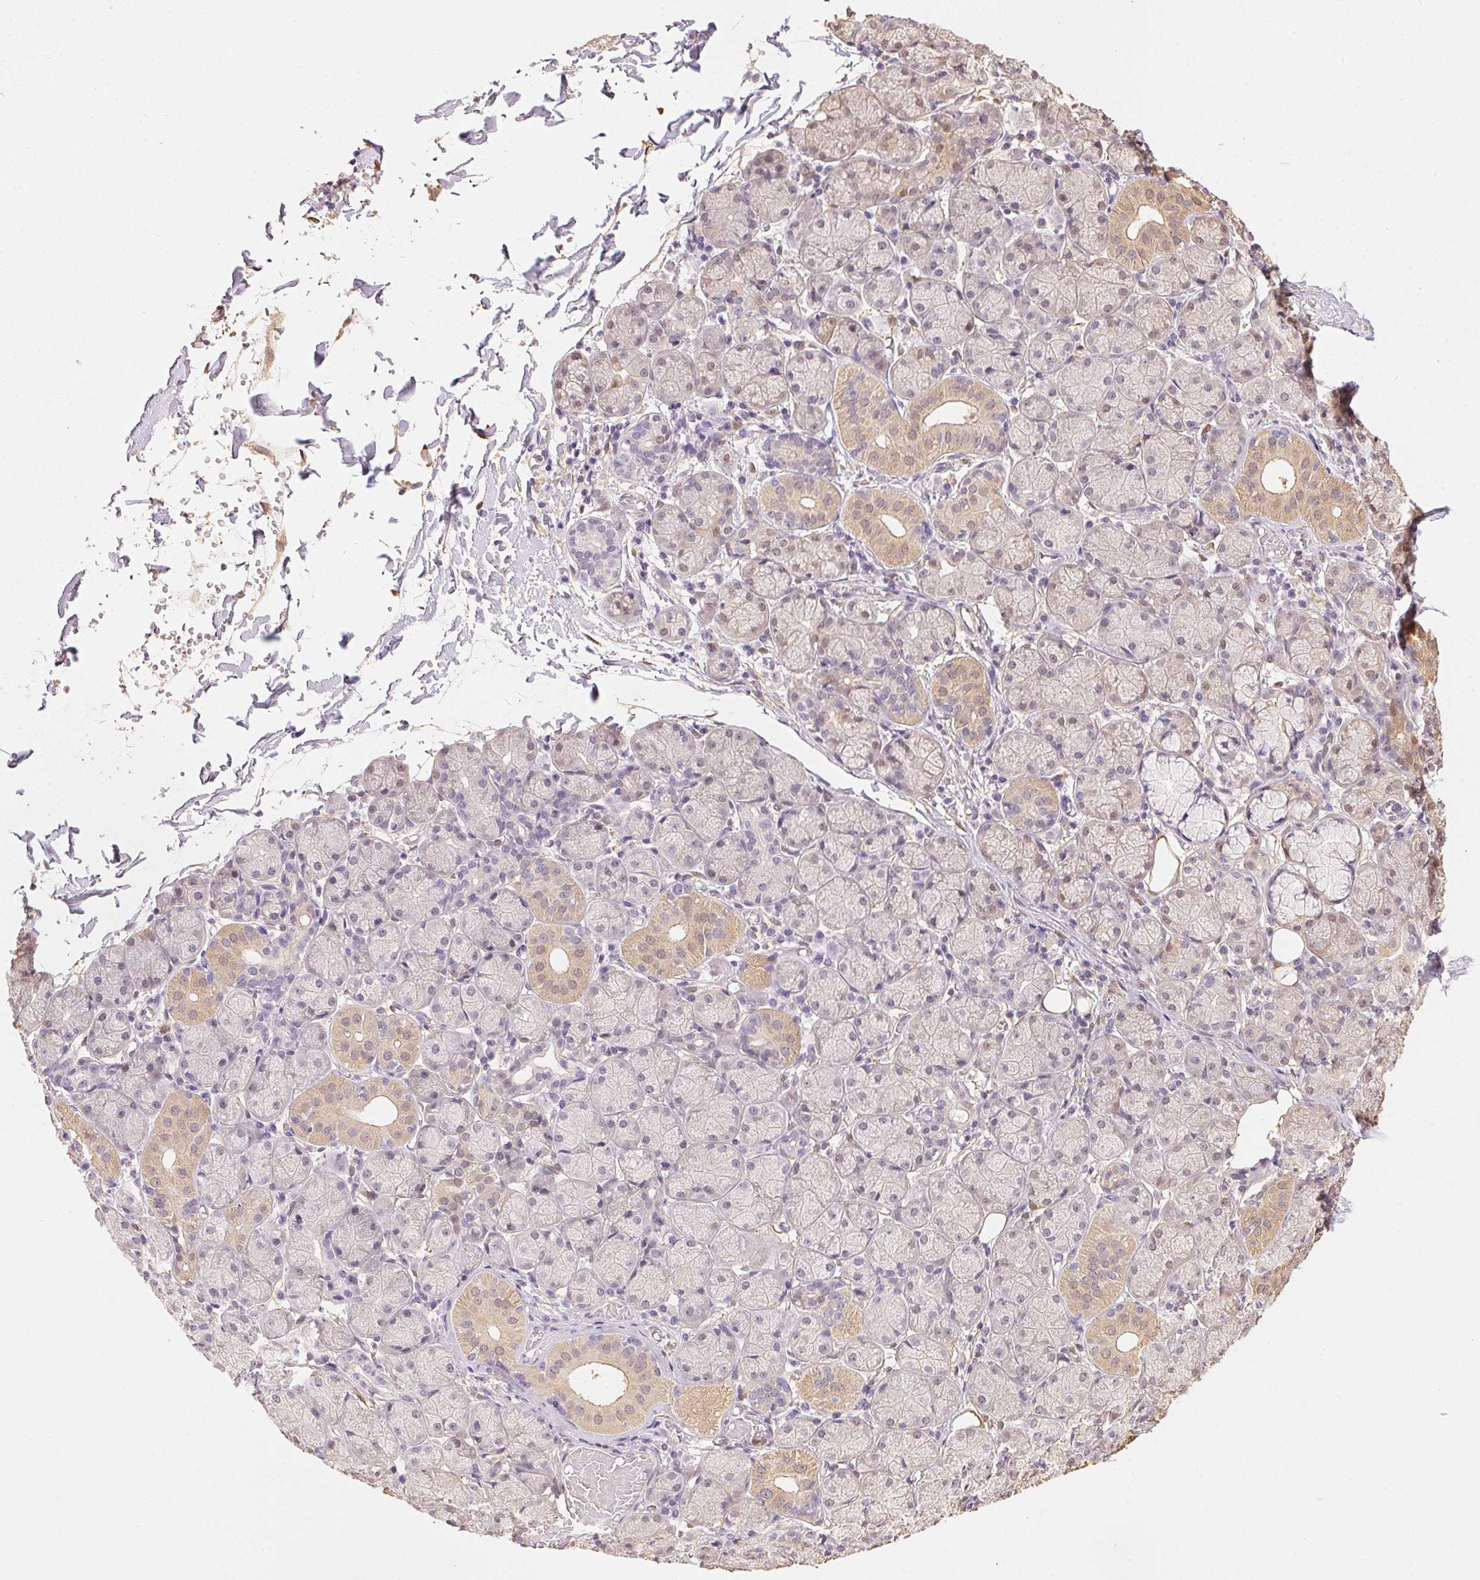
{"staining": {"intensity": "weak", "quantity": "25%-75%", "location": "cytoplasmic/membranous"}, "tissue": "salivary gland", "cell_type": "Glandular cells", "image_type": "normal", "snomed": [{"axis": "morphology", "description": "Normal tissue, NOS"}, {"axis": "topography", "description": "Salivary gland"}, {"axis": "topography", "description": "Peripheral nerve tissue"}], "caption": "Approximately 25%-75% of glandular cells in benign salivary gland exhibit weak cytoplasmic/membranous protein positivity as visualized by brown immunohistochemical staining.", "gene": "S100A3", "patient": {"sex": "female", "age": 24}}